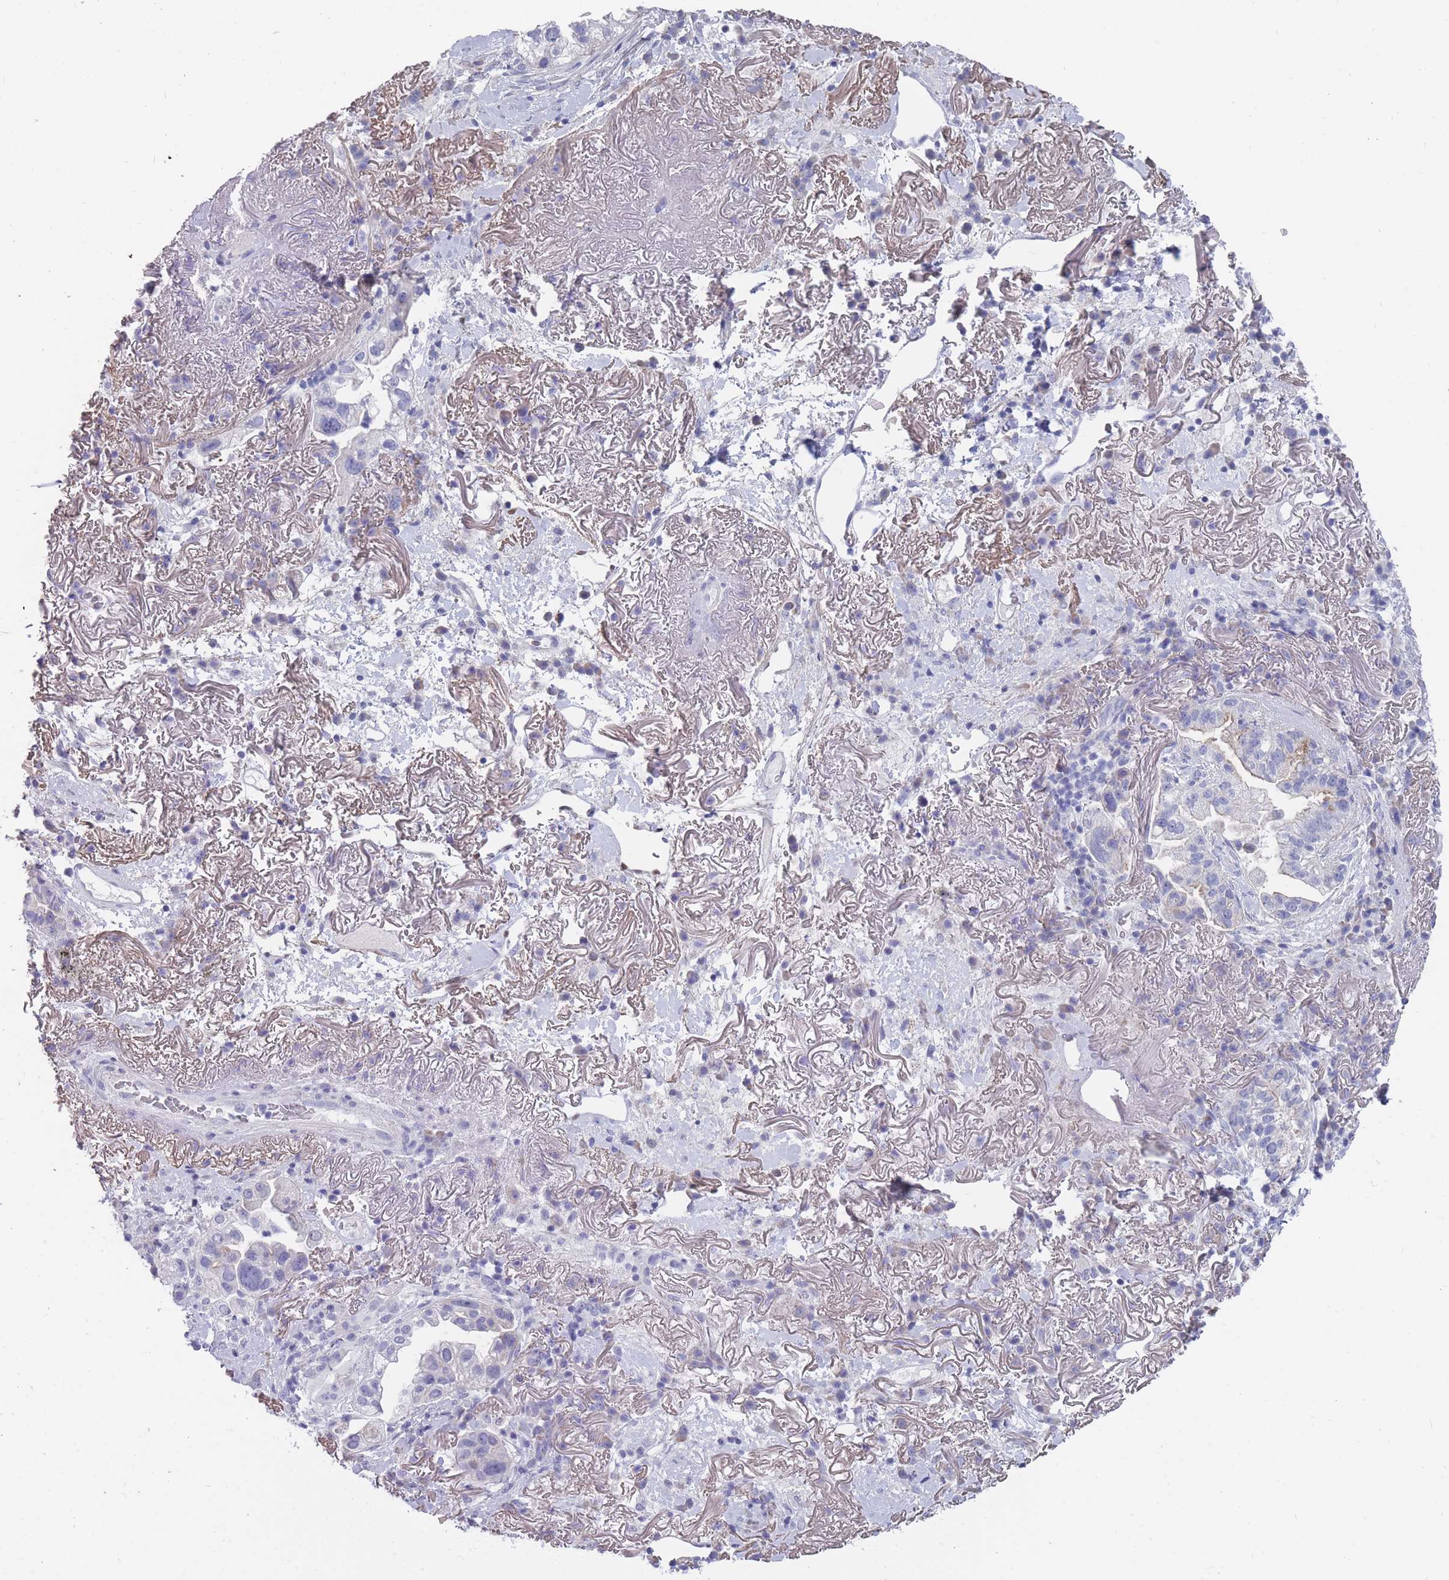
{"staining": {"intensity": "negative", "quantity": "none", "location": "none"}, "tissue": "lung cancer", "cell_type": "Tumor cells", "image_type": "cancer", "snomed": [{"axis": "morphology", "description": "Adenocarcinoma, NOS"}, {"axis": "topography", "description": "Lung"}], "caption": "Tumor cells show no significant protein expression in lung cancer.", "gene": "PIGU", "patient": {"sex": "female", "age": 69}}